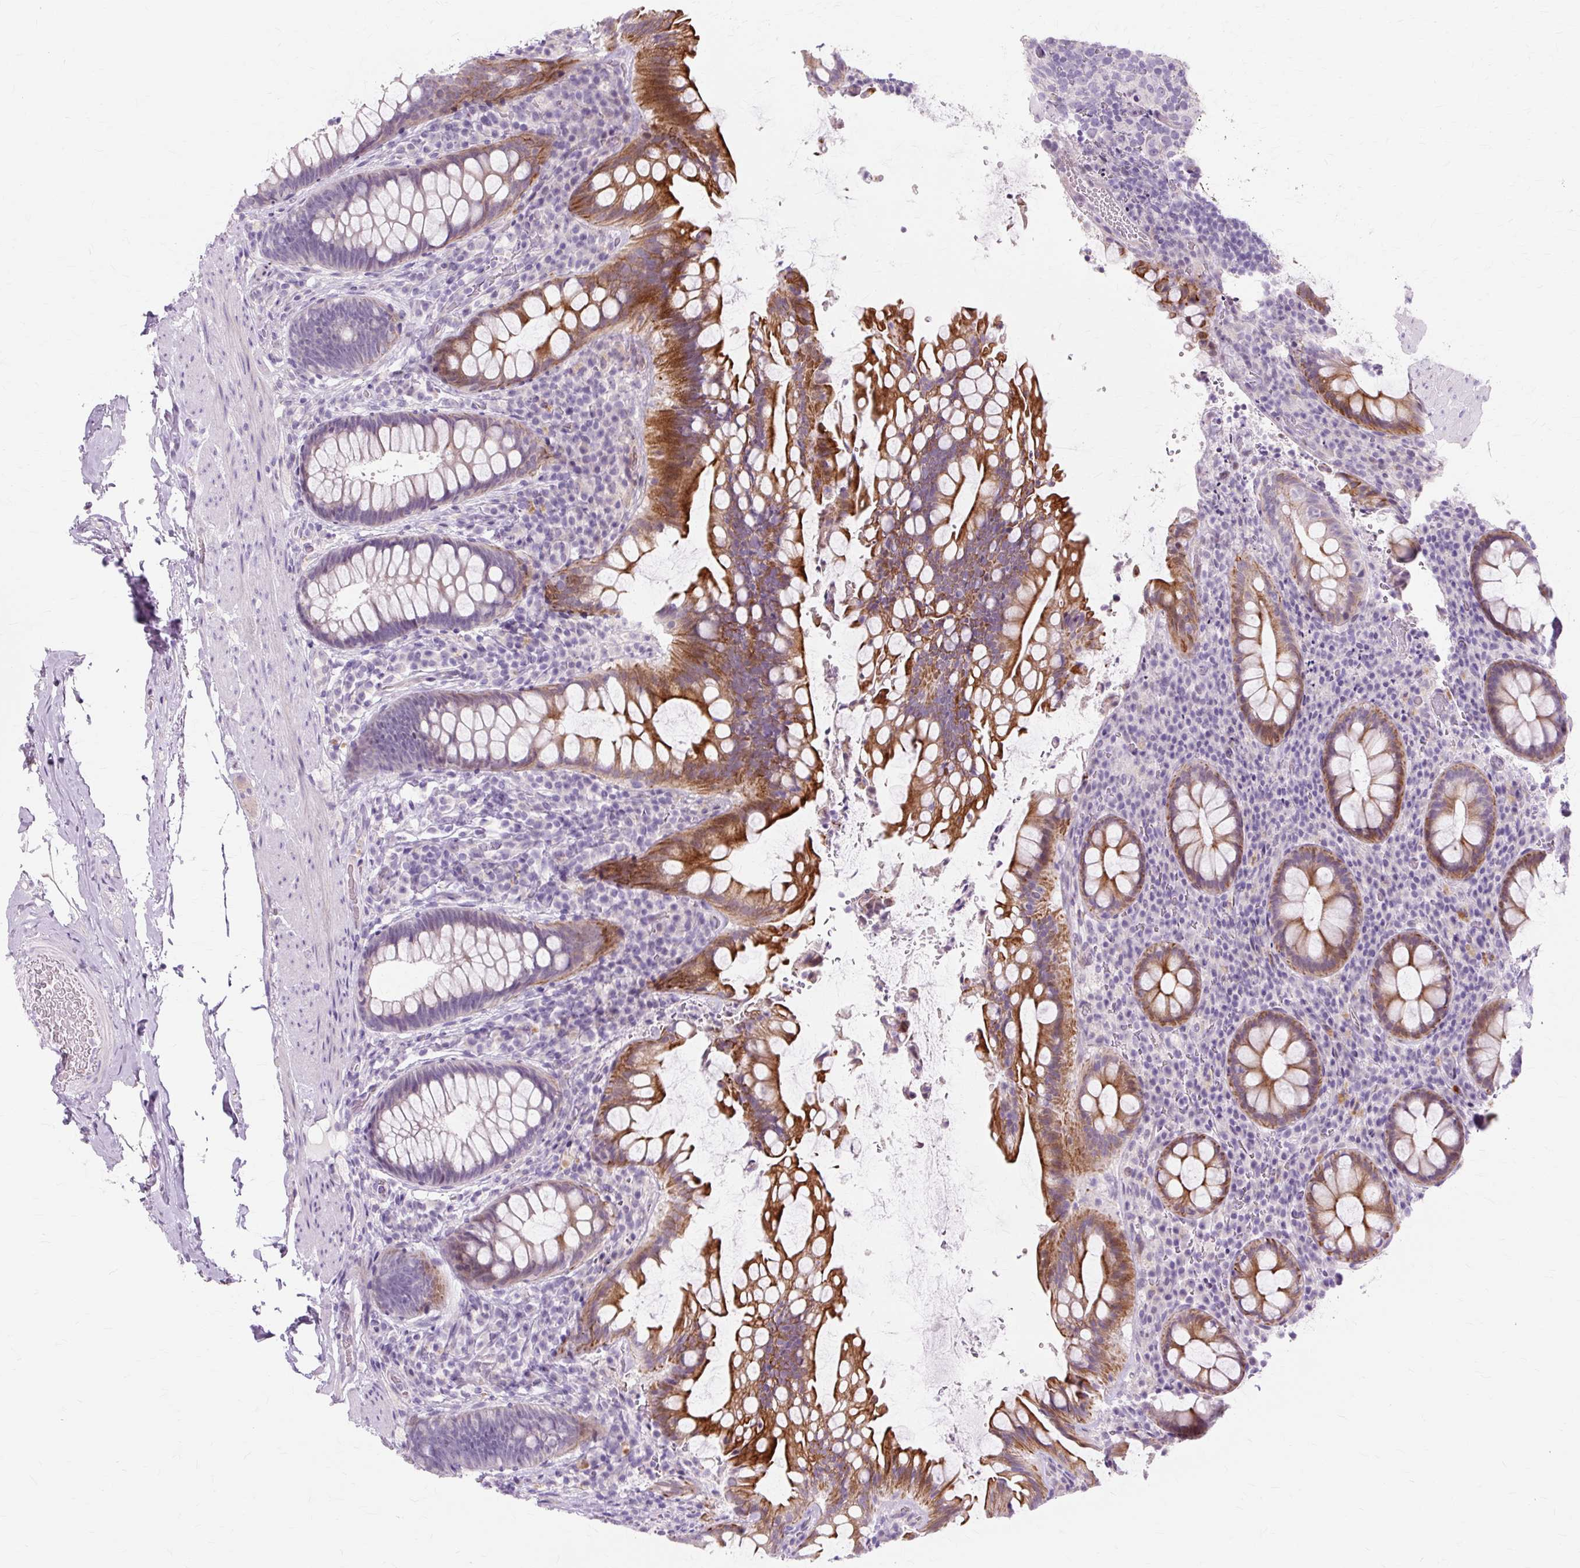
{"staining": {"intensity": "moderate", "quantity": "25%-75%", "location": "cytoplasmic/membranous"}, "tissue": "rectum", "cell_type": "Glandular cells", "image_type": "normal", "snomed": [{"axis": "morphology", "description": "Normal tissue, NOS"}, {"axis": "topography", "description": "Rectum"}], "caption": "Immunohistochemistry (IHC) of normal rectum reveals medium levels of moderate cytoplasmic/membranous staining in approximately 25%-75% of glandular cells.", "gene": "IRX2", "patient": {"sex": "female", "age": 69}}